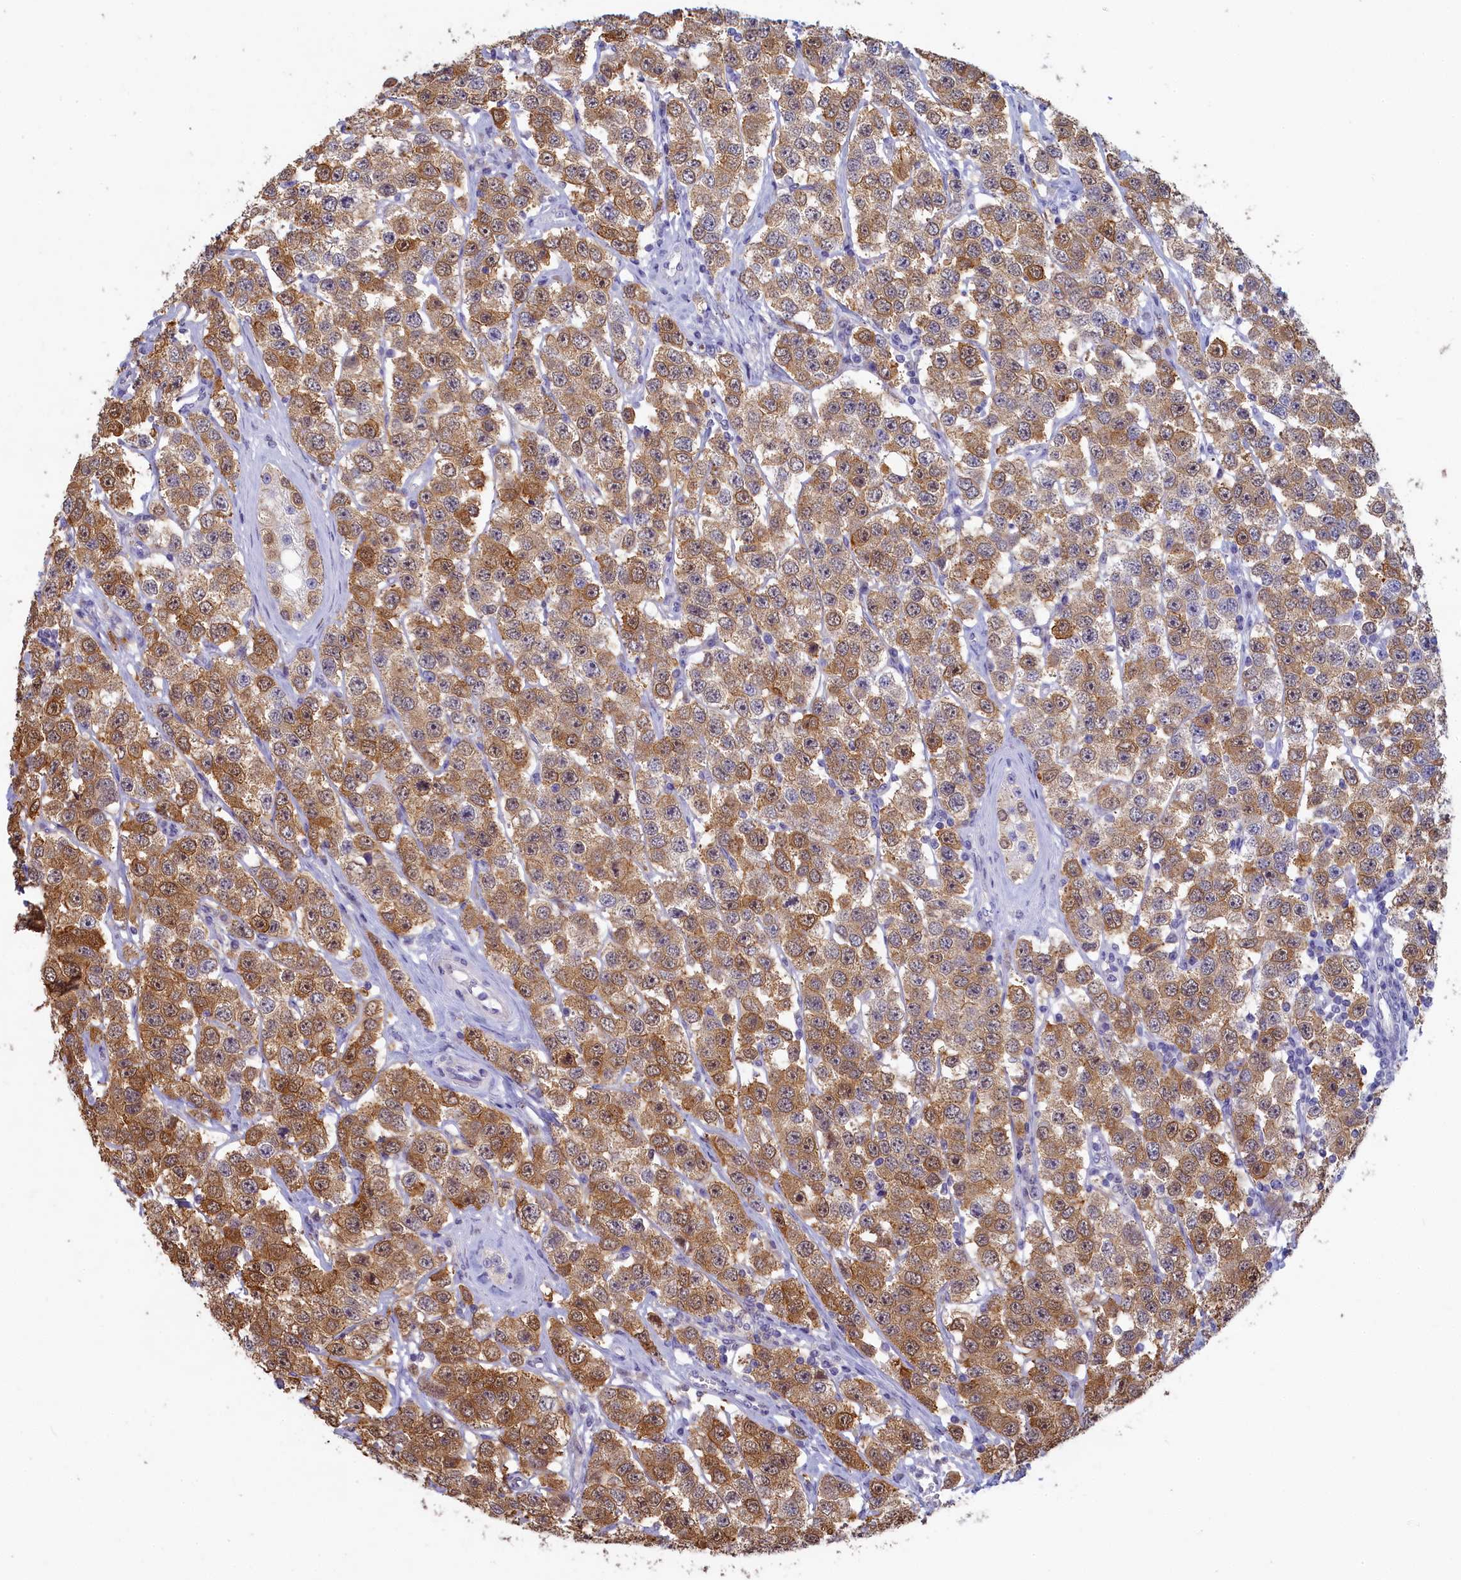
{"staining": {"intensity": "strong", "quantity": ">75%", "location": "cytoplasmic/membranous,nuclear"}, "tissue": "testis cancer", "cell_type": "Tumor cells", "image_type": "cancer", "snomed": [{"axis": "morphology", "description": "Seminoma, NOS"}, {"axis": "topography", "description": "Testis"}], "caption": "Immunohistochemical staining of human testis seminoma reveals high levels of strong cytoplasmic/membranous and nuclear protein staining in about >75% of tumor cells.", "gene": "UCHL3", "patient": {"sex": "male", "age": 28}}